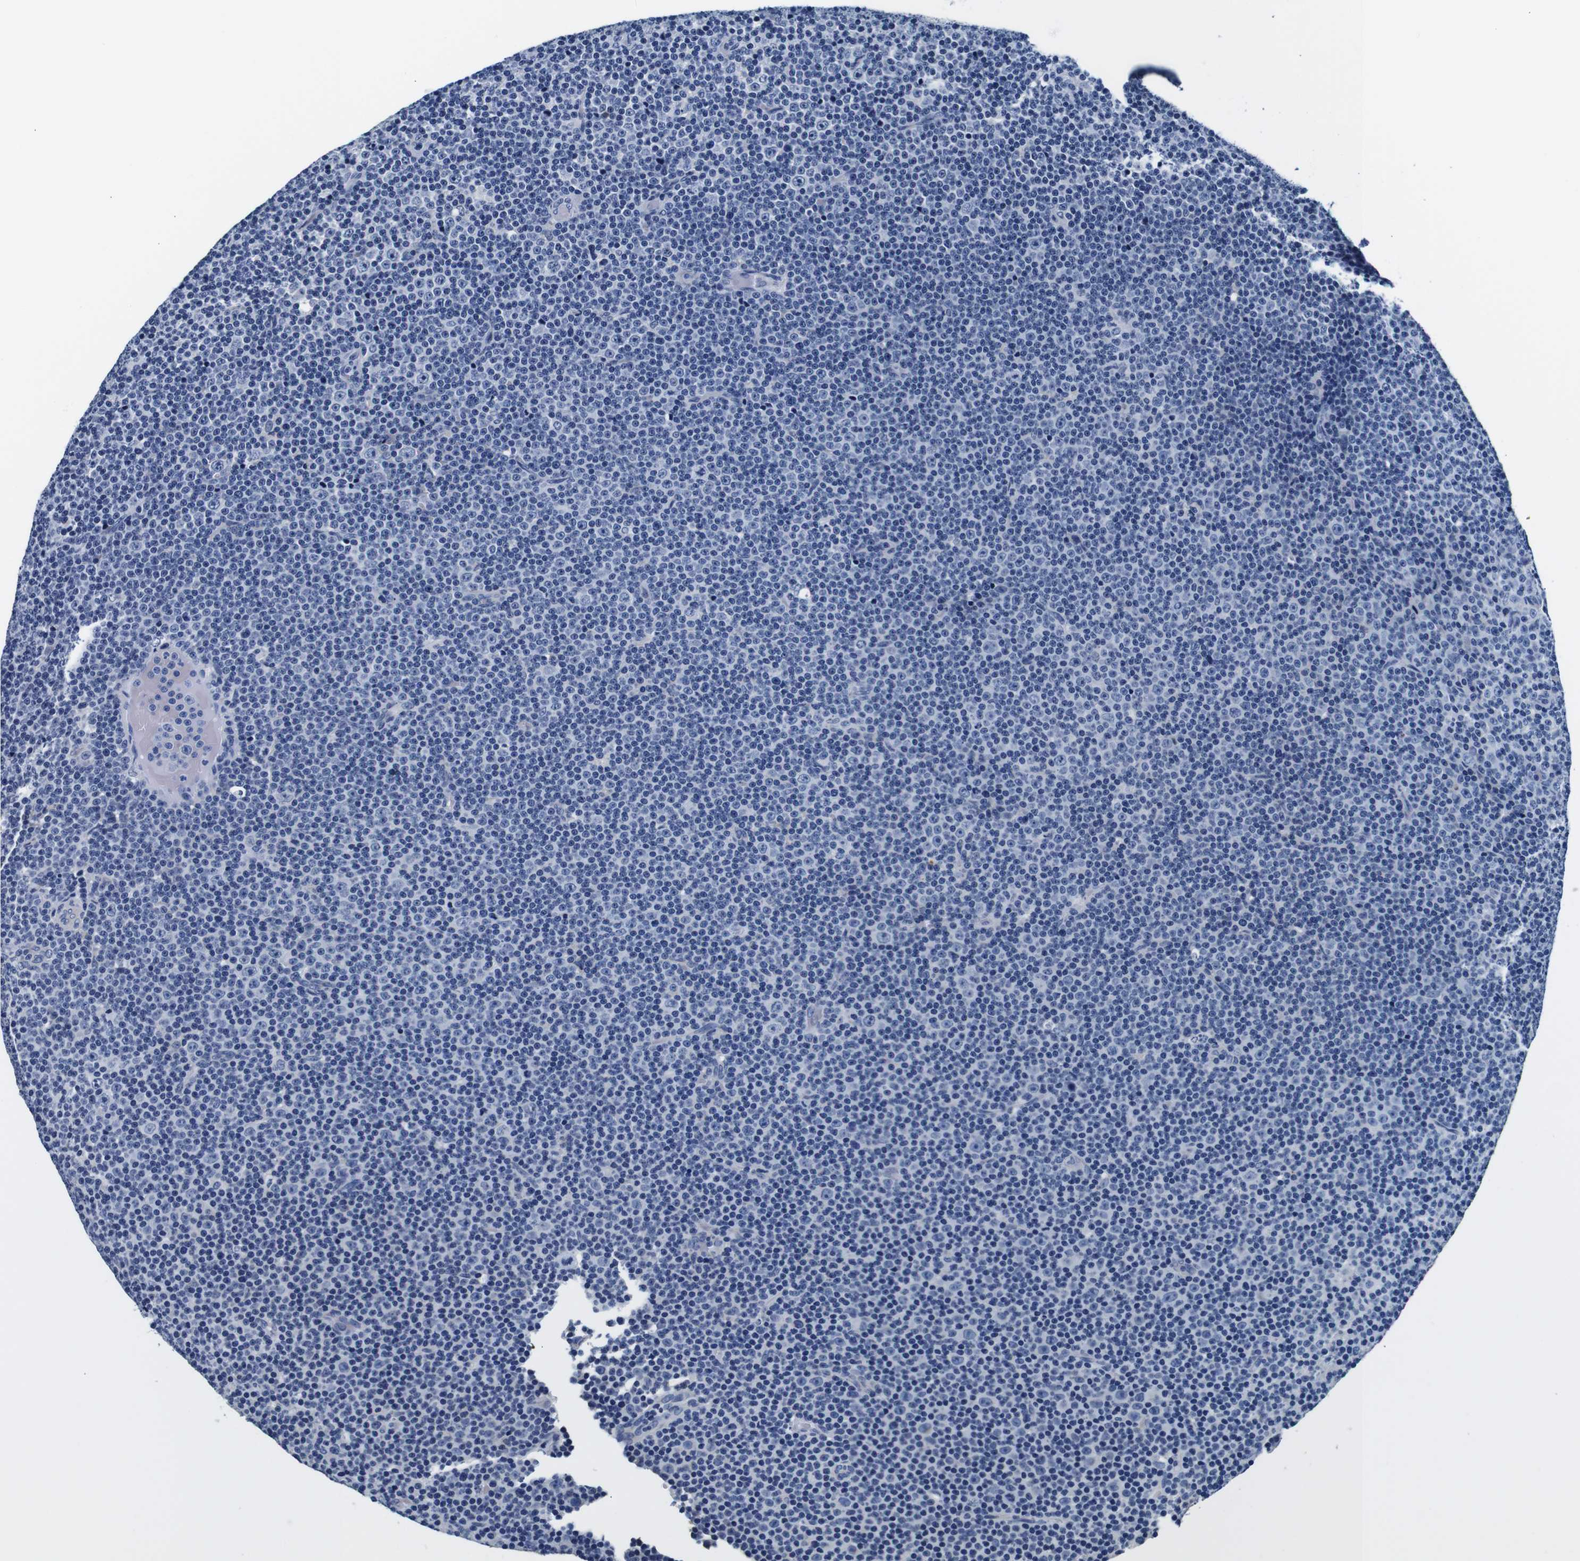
{"staining": {"intensity": "negative", "quantity": "none", "location": "none"}, "tissue": "lymphoma", "cell_type": "Tumor cells", "image_type": "cancer", "snomed": [{"axis": "morphology", "description": "Malignant lymphoma, non-Hodgkin's type, Low grade"}, {"axis": "topography", "description": "Lymph node"}], "caption": "Tumor cells show no significant staining in lymphoma.", "gene": "GP1BA", "patient": {"sex": "female", "age": 67}}